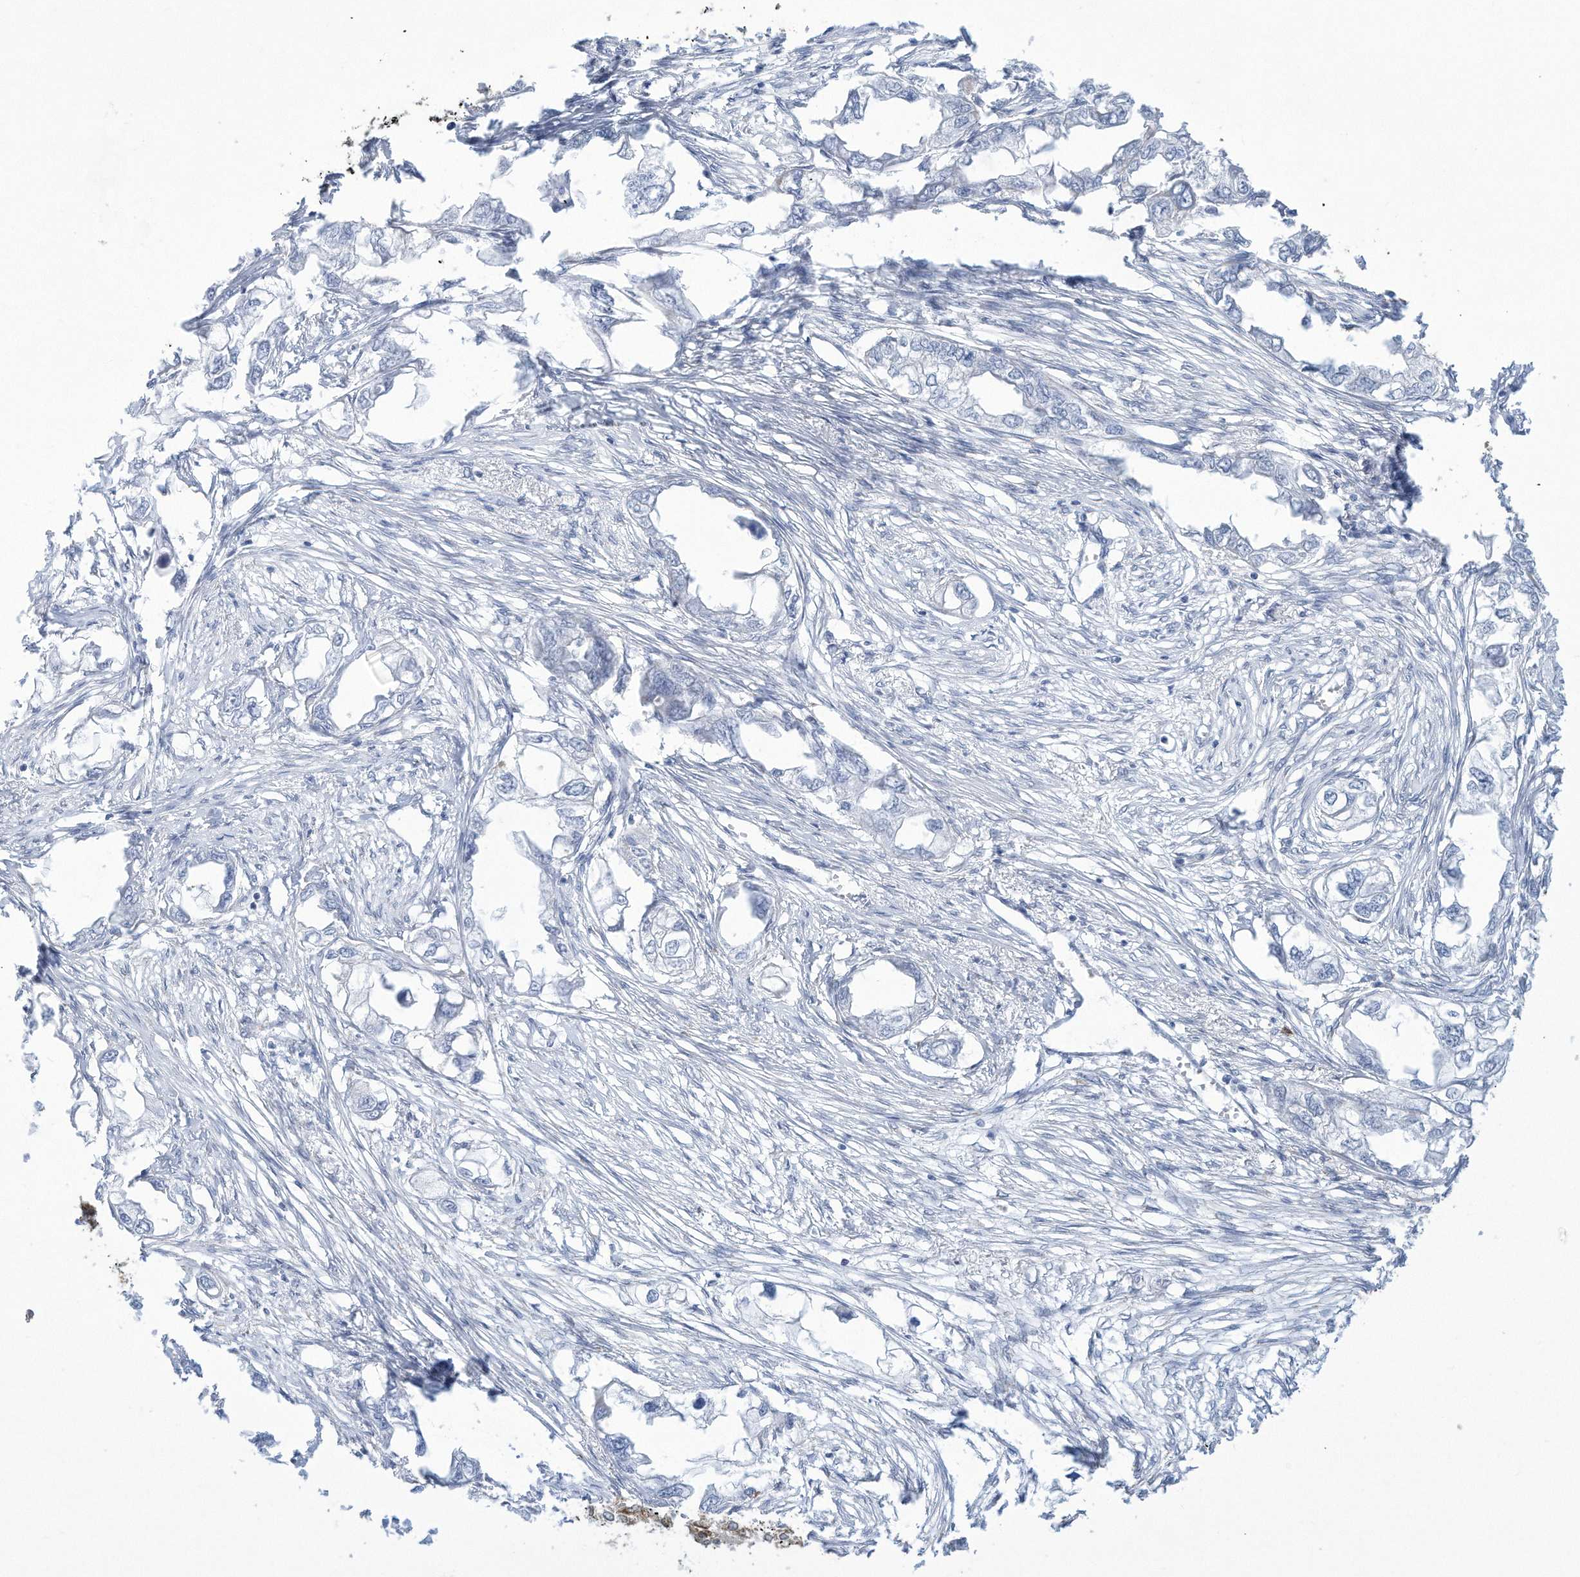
{"staining": {"intensity": "negative", "quantity": "none", "location": "none"}, "tissue": "endometrial cancer", "cell_type": "Tumor cells", "image_type": "cancer", "snomed": [{"axis": "morphology", "description": "Adenocarcinoma, NOS"}, {"axis": "morphology", "description": "Adenocarcinoma, metastatic, NOS"}, {"axis": "topography", "description": "Adipose tissue"}, {"axis": "topography", "description": "Endometrium"}], "caption": "This is an IHC photomicrograph of endometrial cancer. There is no staining in tumor cells.", "gene": "ALDH6A1", "patient": {"sex": "female", "age": 67}}